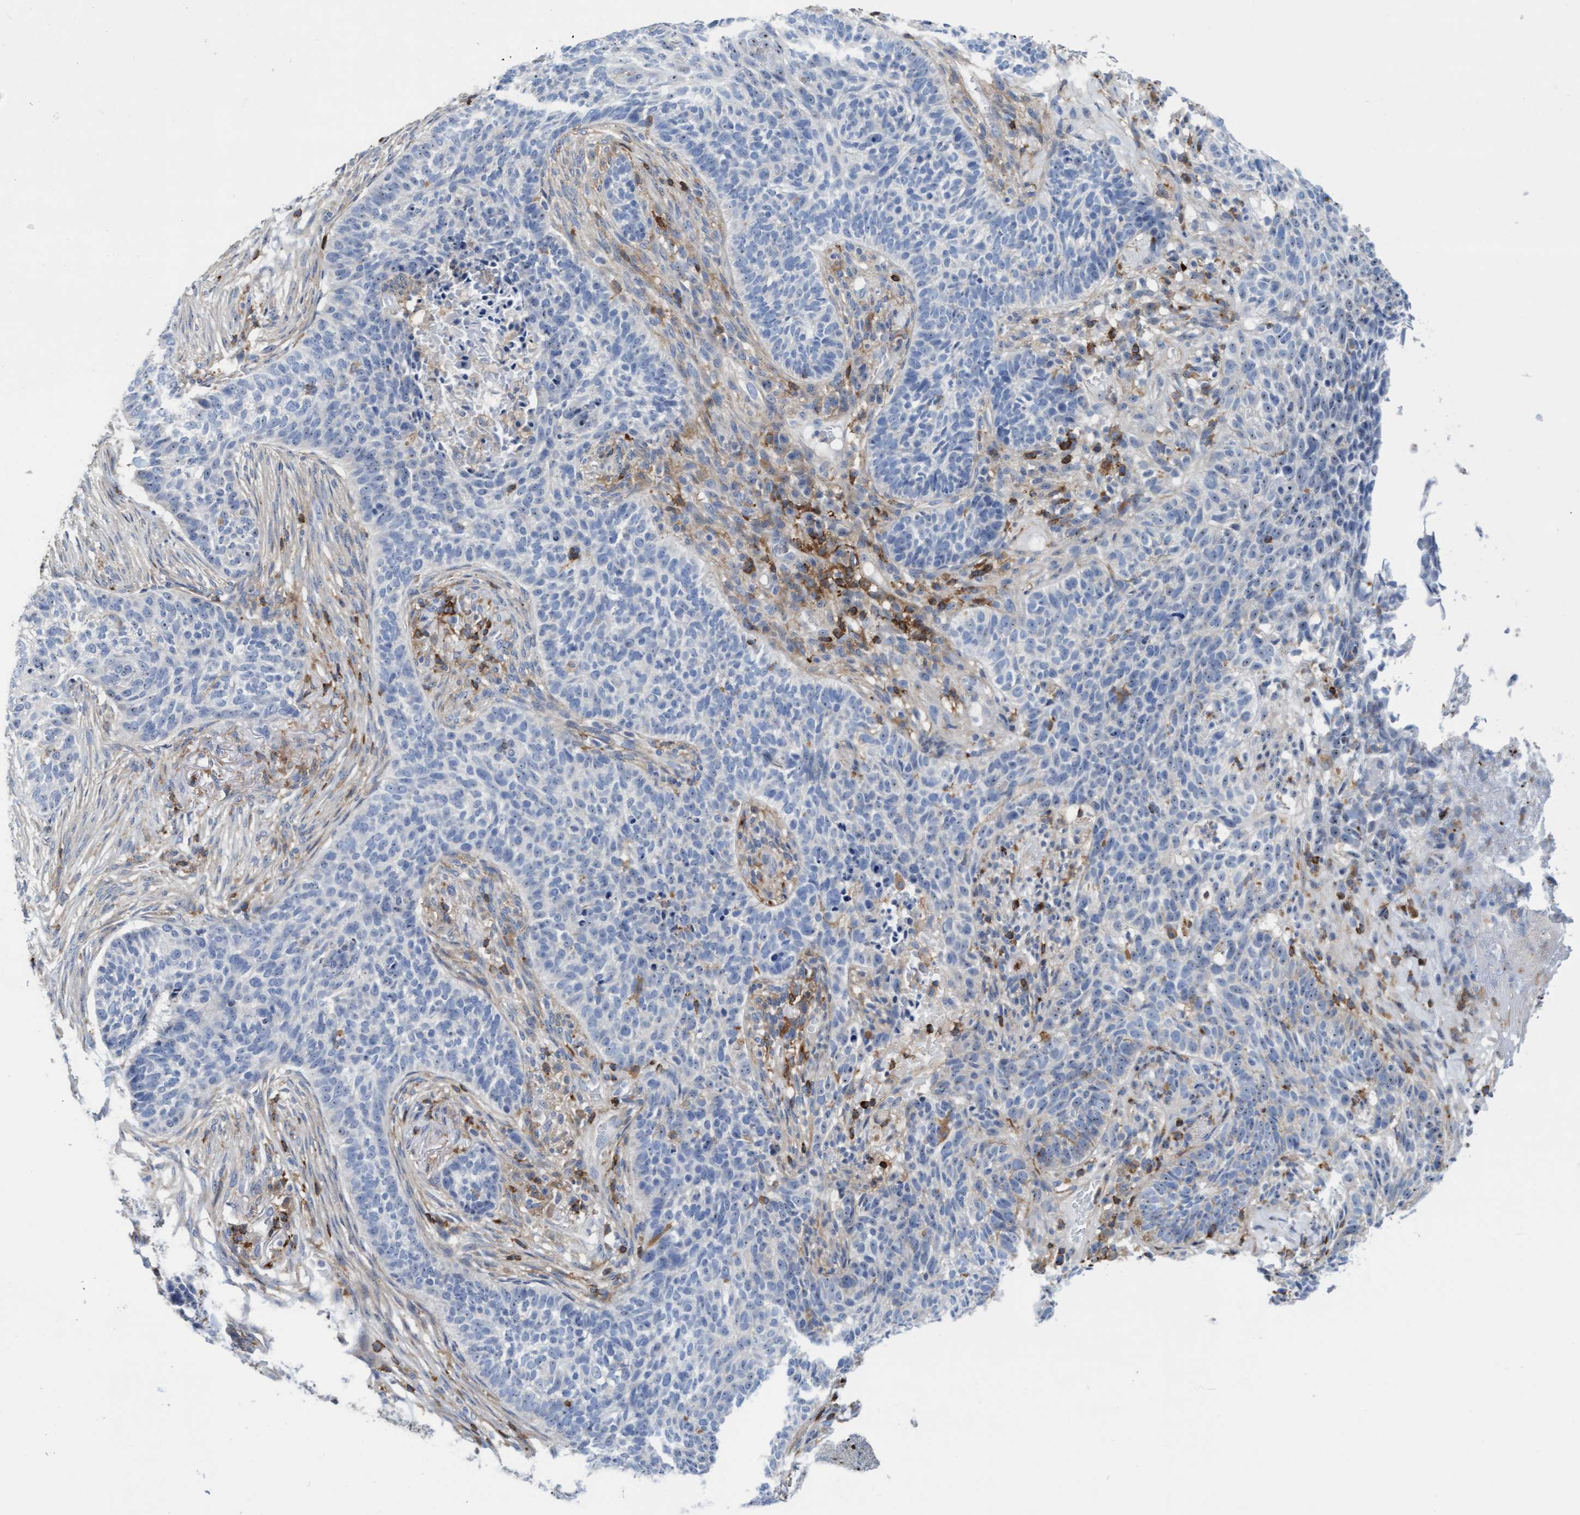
{"staining": {"intensity": "negative", "quantity": "none", "location": "none"}, "tissue": "skin cancer", "cell_type": "Tumor cells", "image_type": "cancer", "snomed": [{"axis": "morphology", "description": "Basal cell carcinoma"}, {"axis": "topography", "description": "Skin"}], "caption": "Immunohistochemistry of skin basal cell carcinoma demonstrates no positivity in tumor cells.", "gene": "FNBP1", "patient": {"sex": "male", "age": 85}}